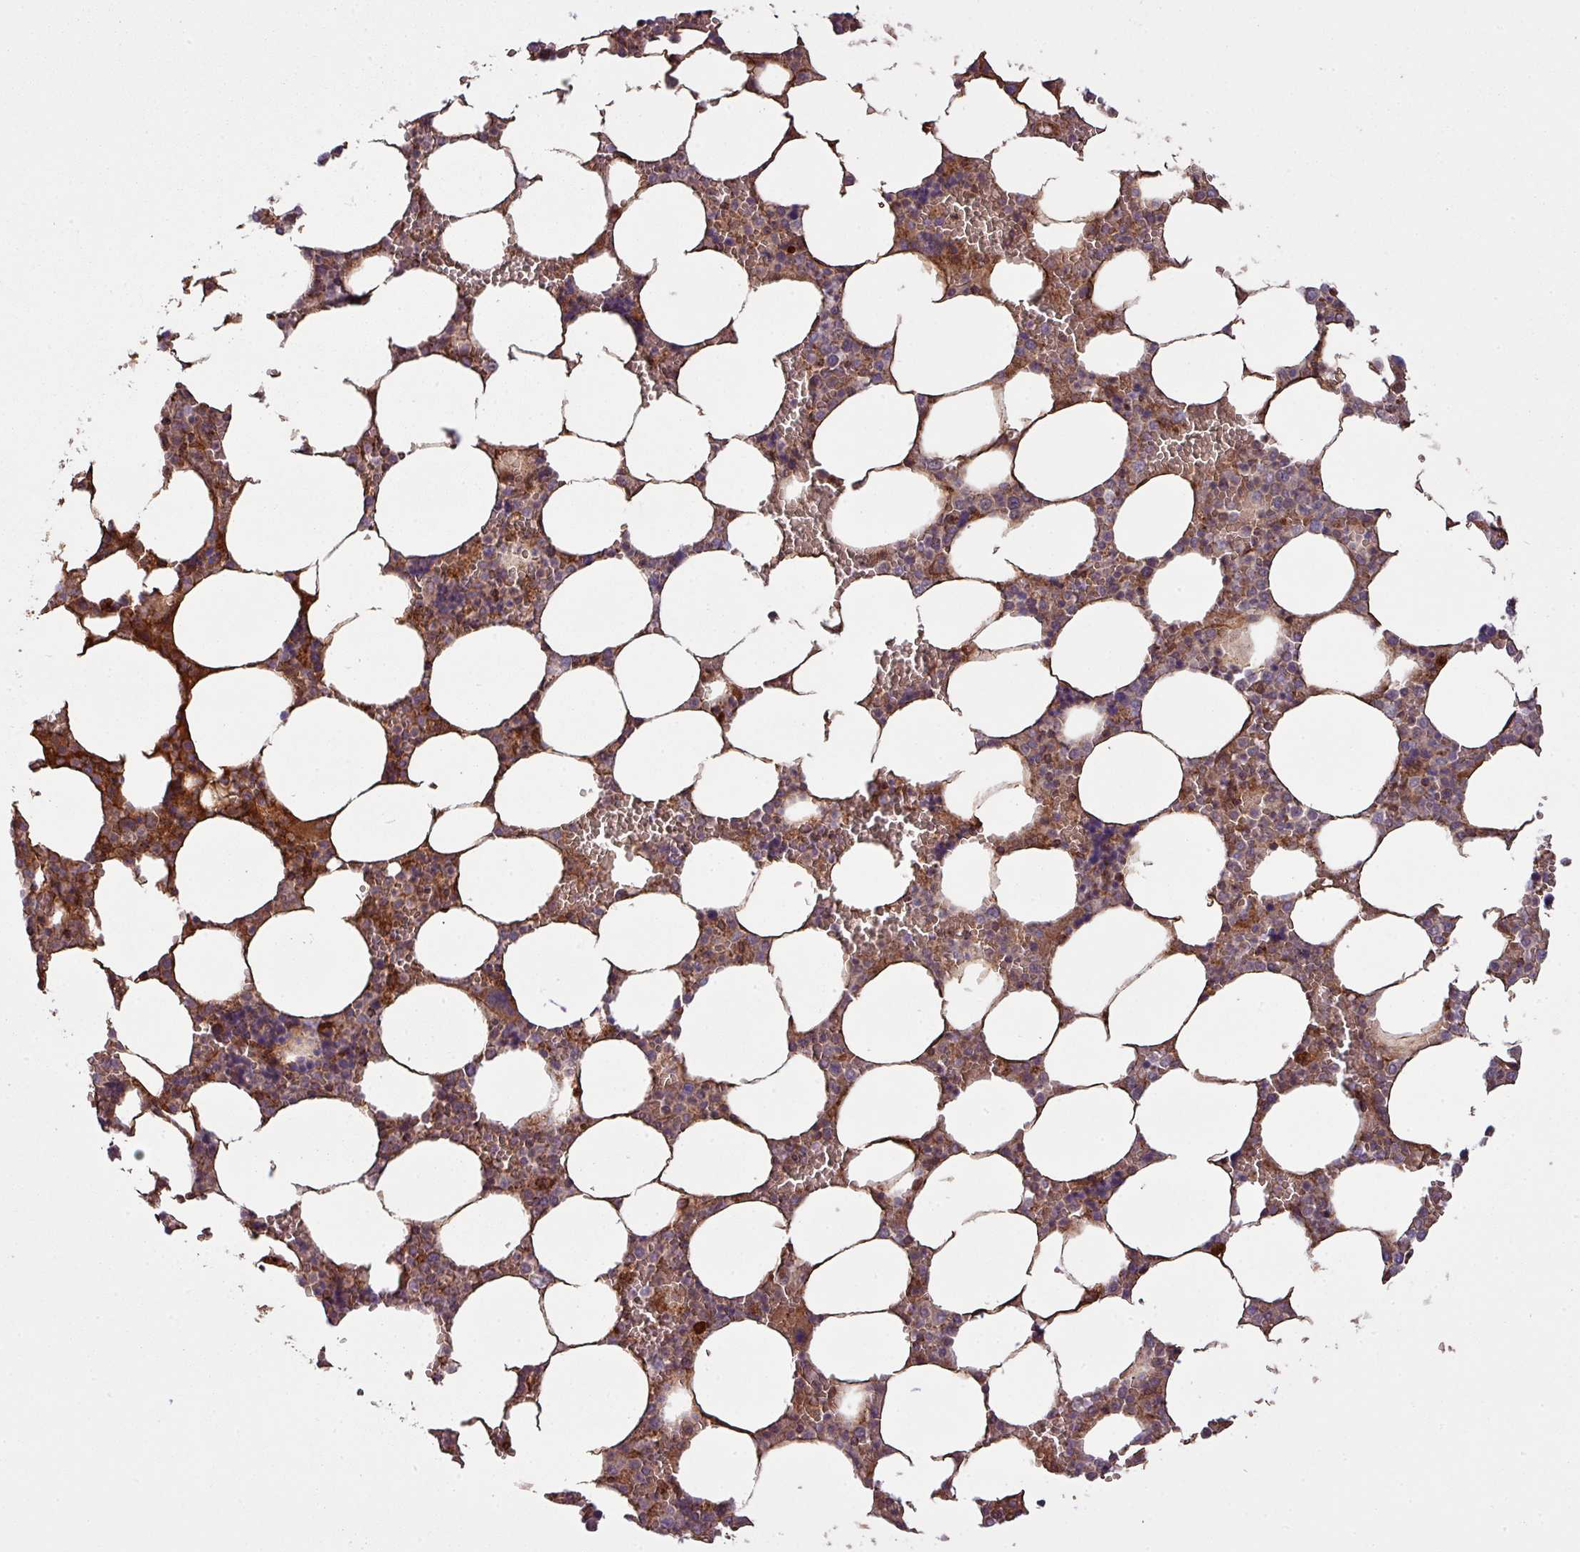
{"staining": {"intensity": "strong", "quantity": ">75%", "location": "cytoplasmic/membranous"}, "tissue": "bone marrow", "cell_type": "Hematopoietic cells", "image_type": "normal", "snomed": [{"axis": "morphology", "description": "Normal tissue, NOS"}, {"axis": "topography", "description": "Bone marrow"}], "caption": "The image displays a brown stain indicating the presence of a protein in the cytoplasmic/membranous of hematopoietic cells in bone marrow.", "gene": "SNRNP25", "patient": {"sex": "male", "age": 64}}